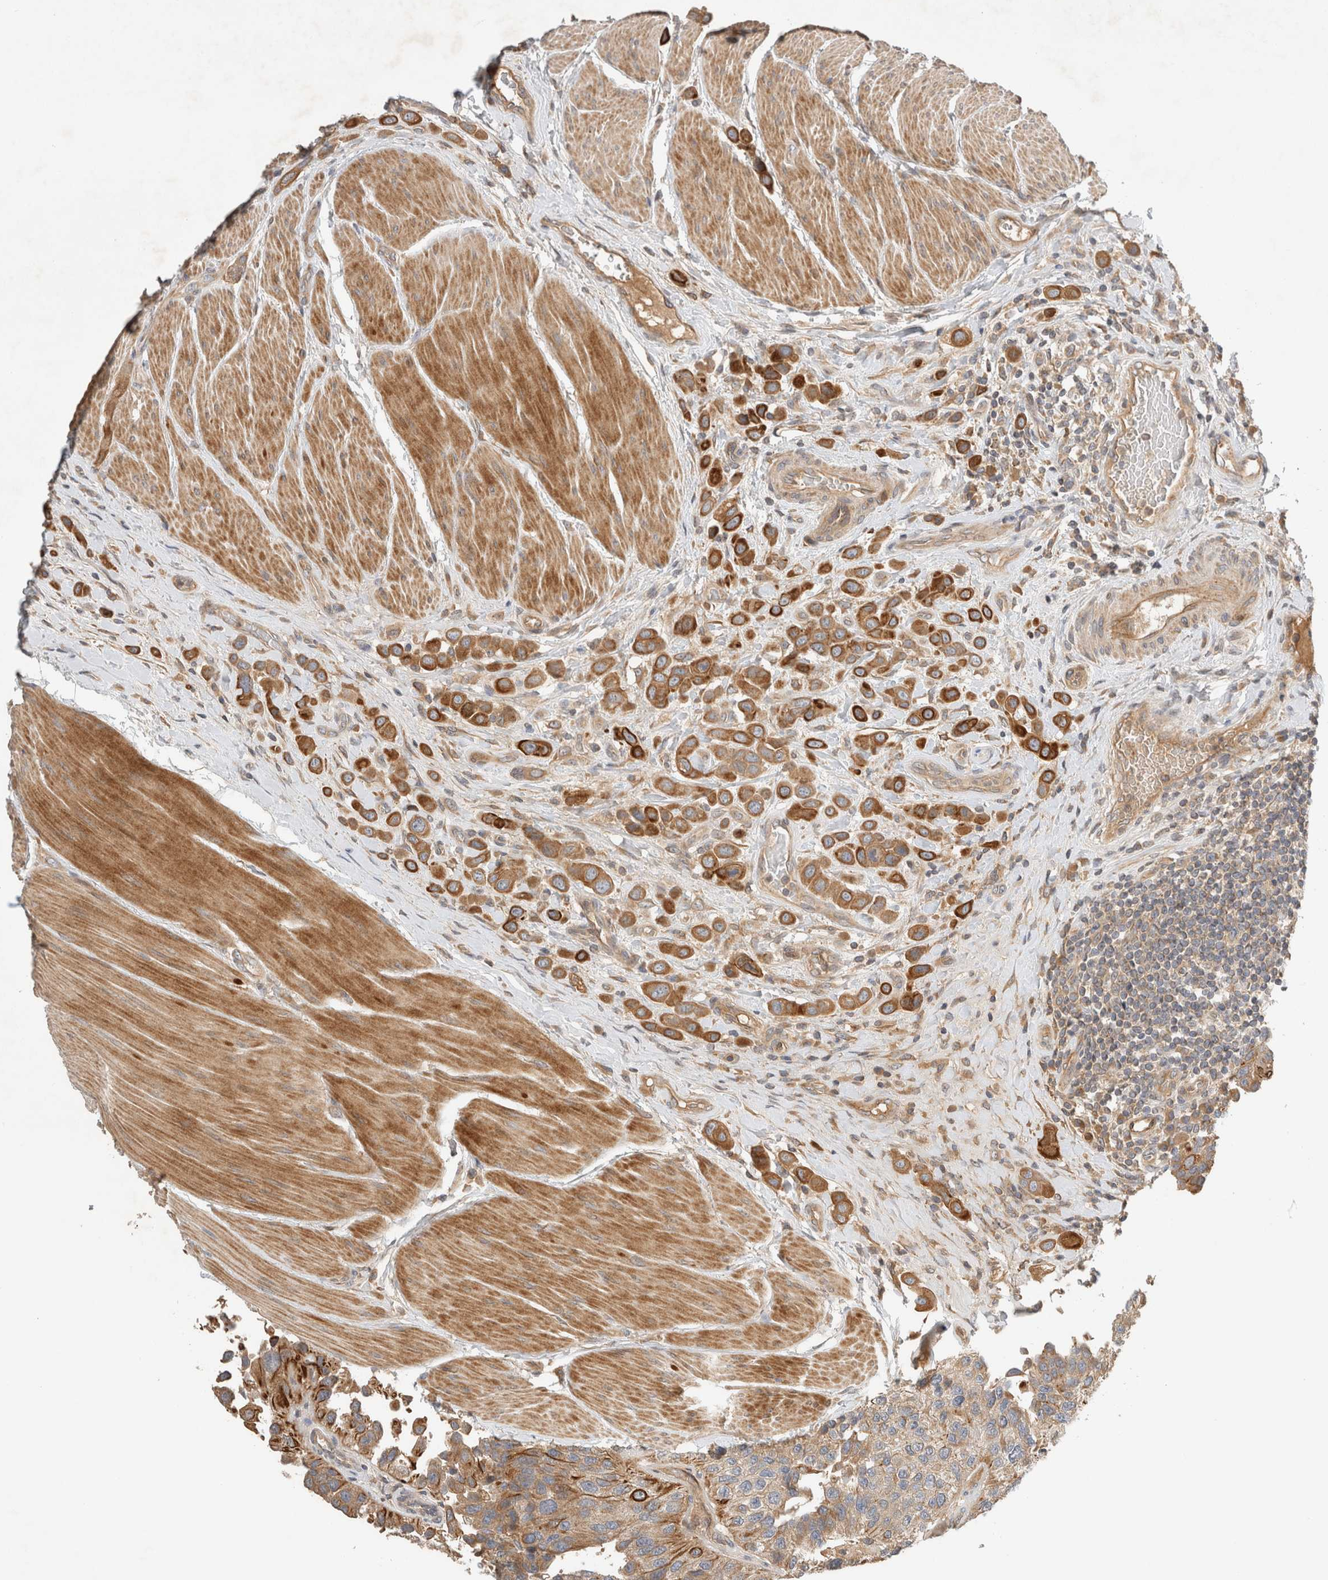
{"staining": {"intensity": "strong", "quantity": "25%-75%", "location": "cytoplasmic/membranous"}, "tissue": "urothelial cancer", "cell_type": "Tumor cells", "image_type": "cancer", "snomed": [{"axis": "morphology", "description": "Urothelial carcinoma, High grade"}, {"axis": "topography", "description": "Urinary bladder"}], "caption": "High-grade urothelial carcinoma tissue demonstrates strong cytoplasmic/membranous staining in about 25%-75% of tumor cells", "gene": "ARMC9", "patient": {"sex": "male", "age": 50}}